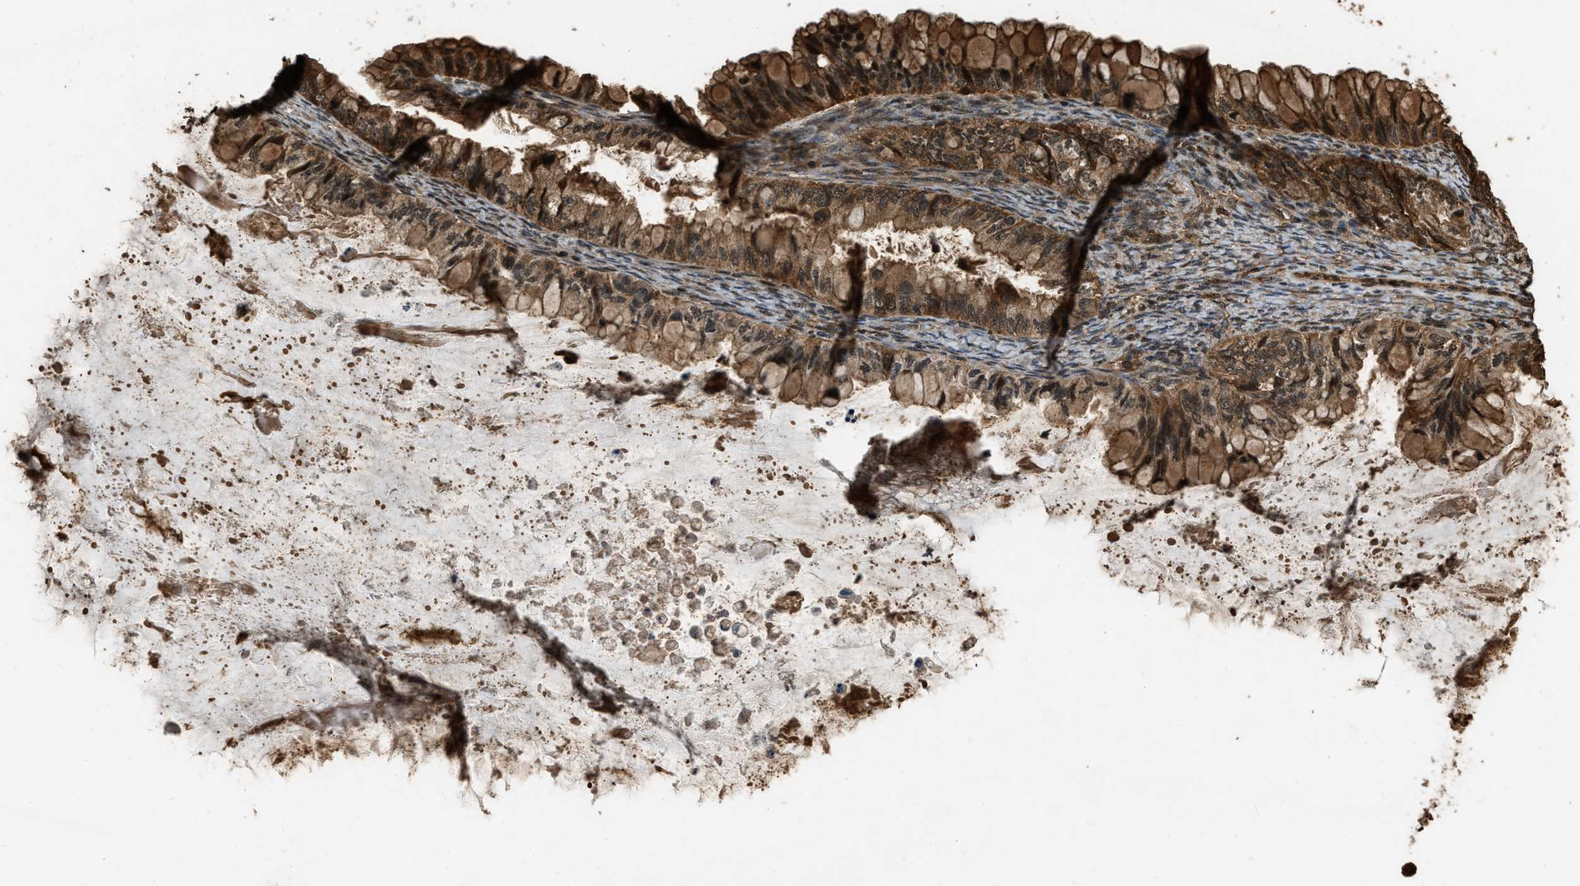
{"staining": {"intensity": "moderate", "quantity": ">75%", "location": "cytoplasmic/membranous"}, "tissue": "ovarian cancer", "cell_type": "Tumor cells", "image_type": "cancer", "snomed": [{"axis": "morphology", "description": "Cystadenocarcinoma, mucinous, NOS"}, {"axis": "topography", "description": "Ovary"}], "caption": "A brown stain shows moderate cytoplasmic/membranous positivity of a protein in human mucinous cystadenocarcinoma (ovarian) tumor cells. Using DAB (brown) and hematoxylin (blue) stains, captured at high magnification using brightfield microscopy.", "gene": "RAP2A", "patient": {"sex": "female", "age": 80}}